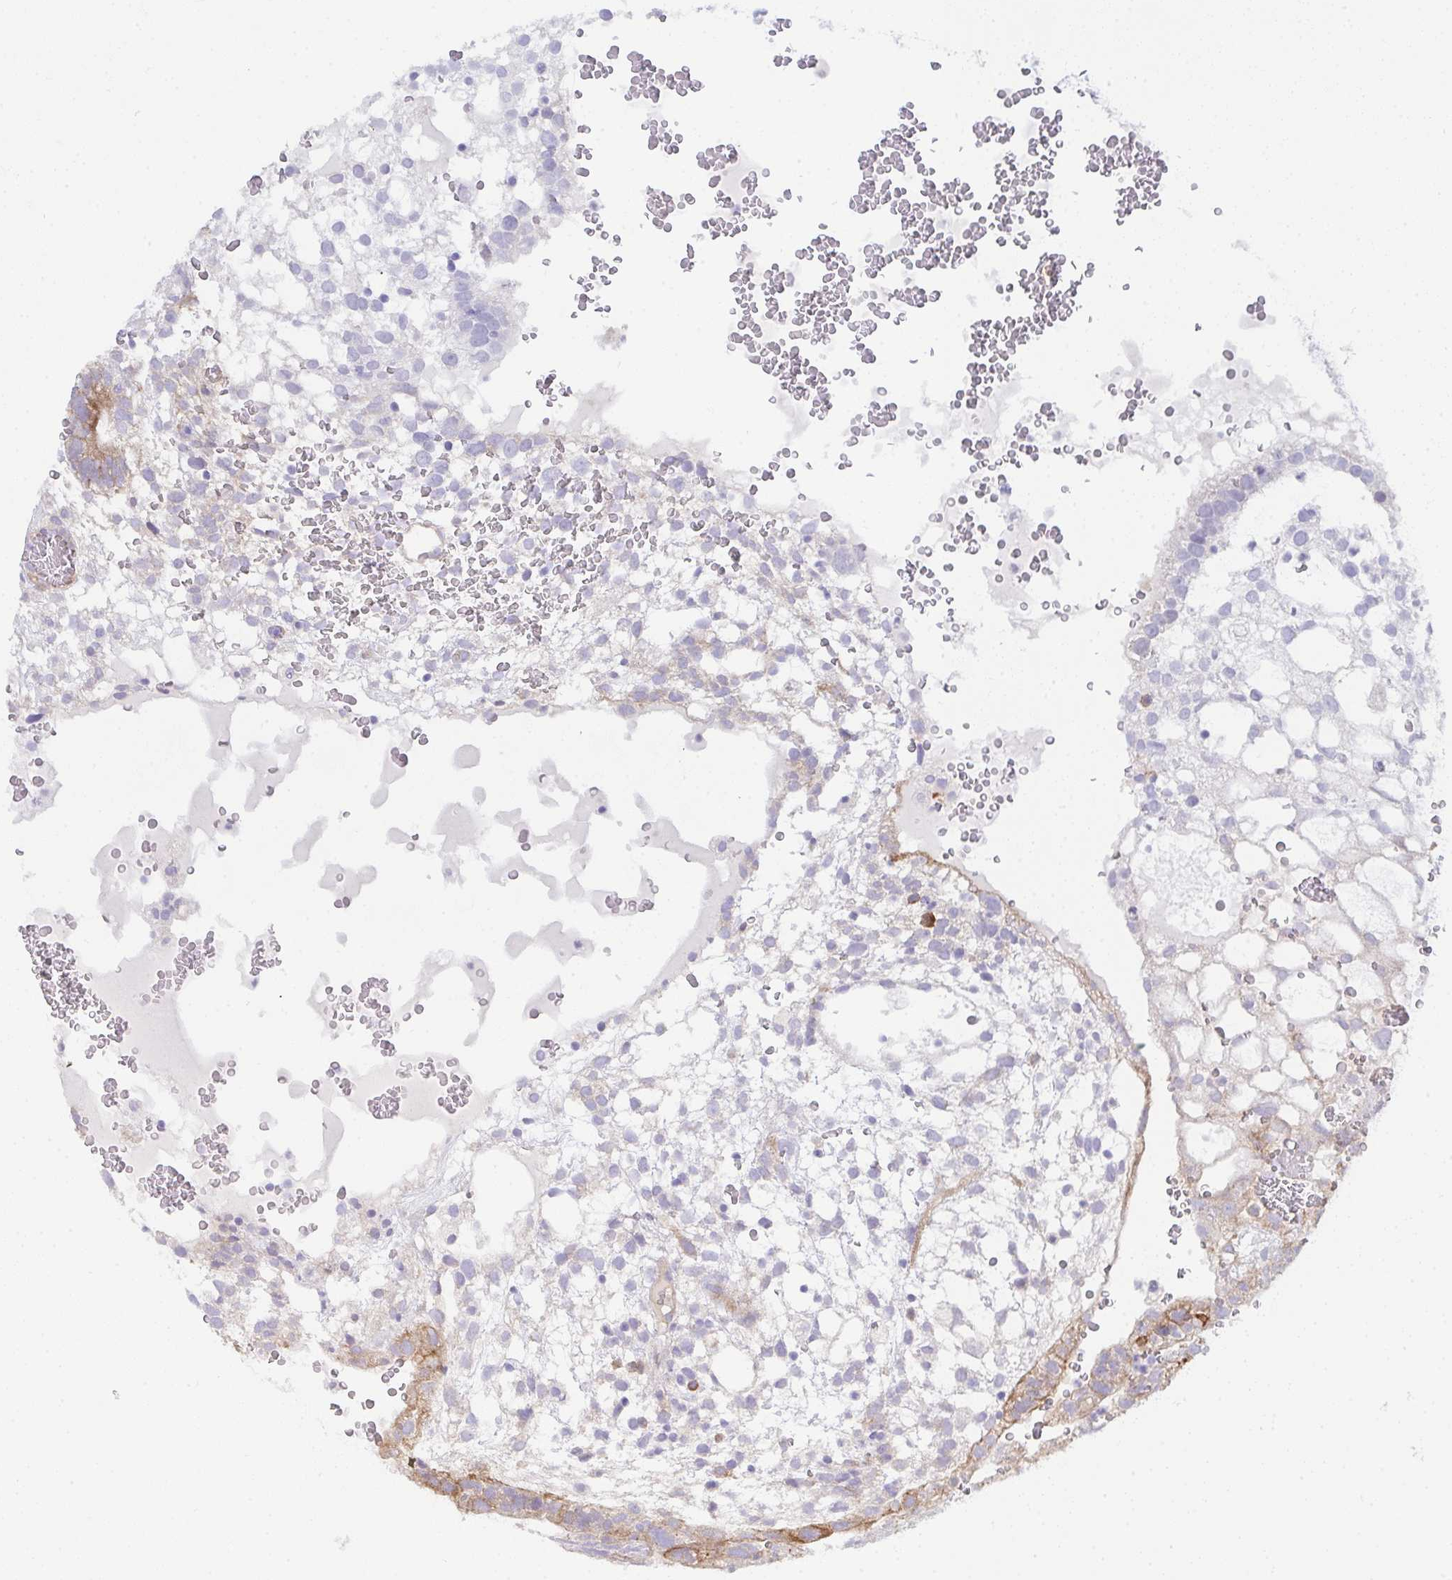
{"staining": {"intensity": "moderate", "quantity": "<25%", "location": "cytoplasmic/membranous"}, "tissue": "testis cancer", "cell_type": "Tumor cells", "image_type": "cancer", "snomed": [{"axis": "morphology", "description": "Normal tissue, NOS"}, {"axis": "morphology", "description": "Carcinoma, Embryonal, NOS"}, {"axis": "topography", "description": "Testis"}], "caption": "Brown immunohistochemical staining in human testis cancer (embryonal carcinoma) demonstrates moderate cytoplasmic/membranous positivity in about <25% of tumor cells.", "gene": "GAB1", "patient": {"sex": "male", "age": 32}}